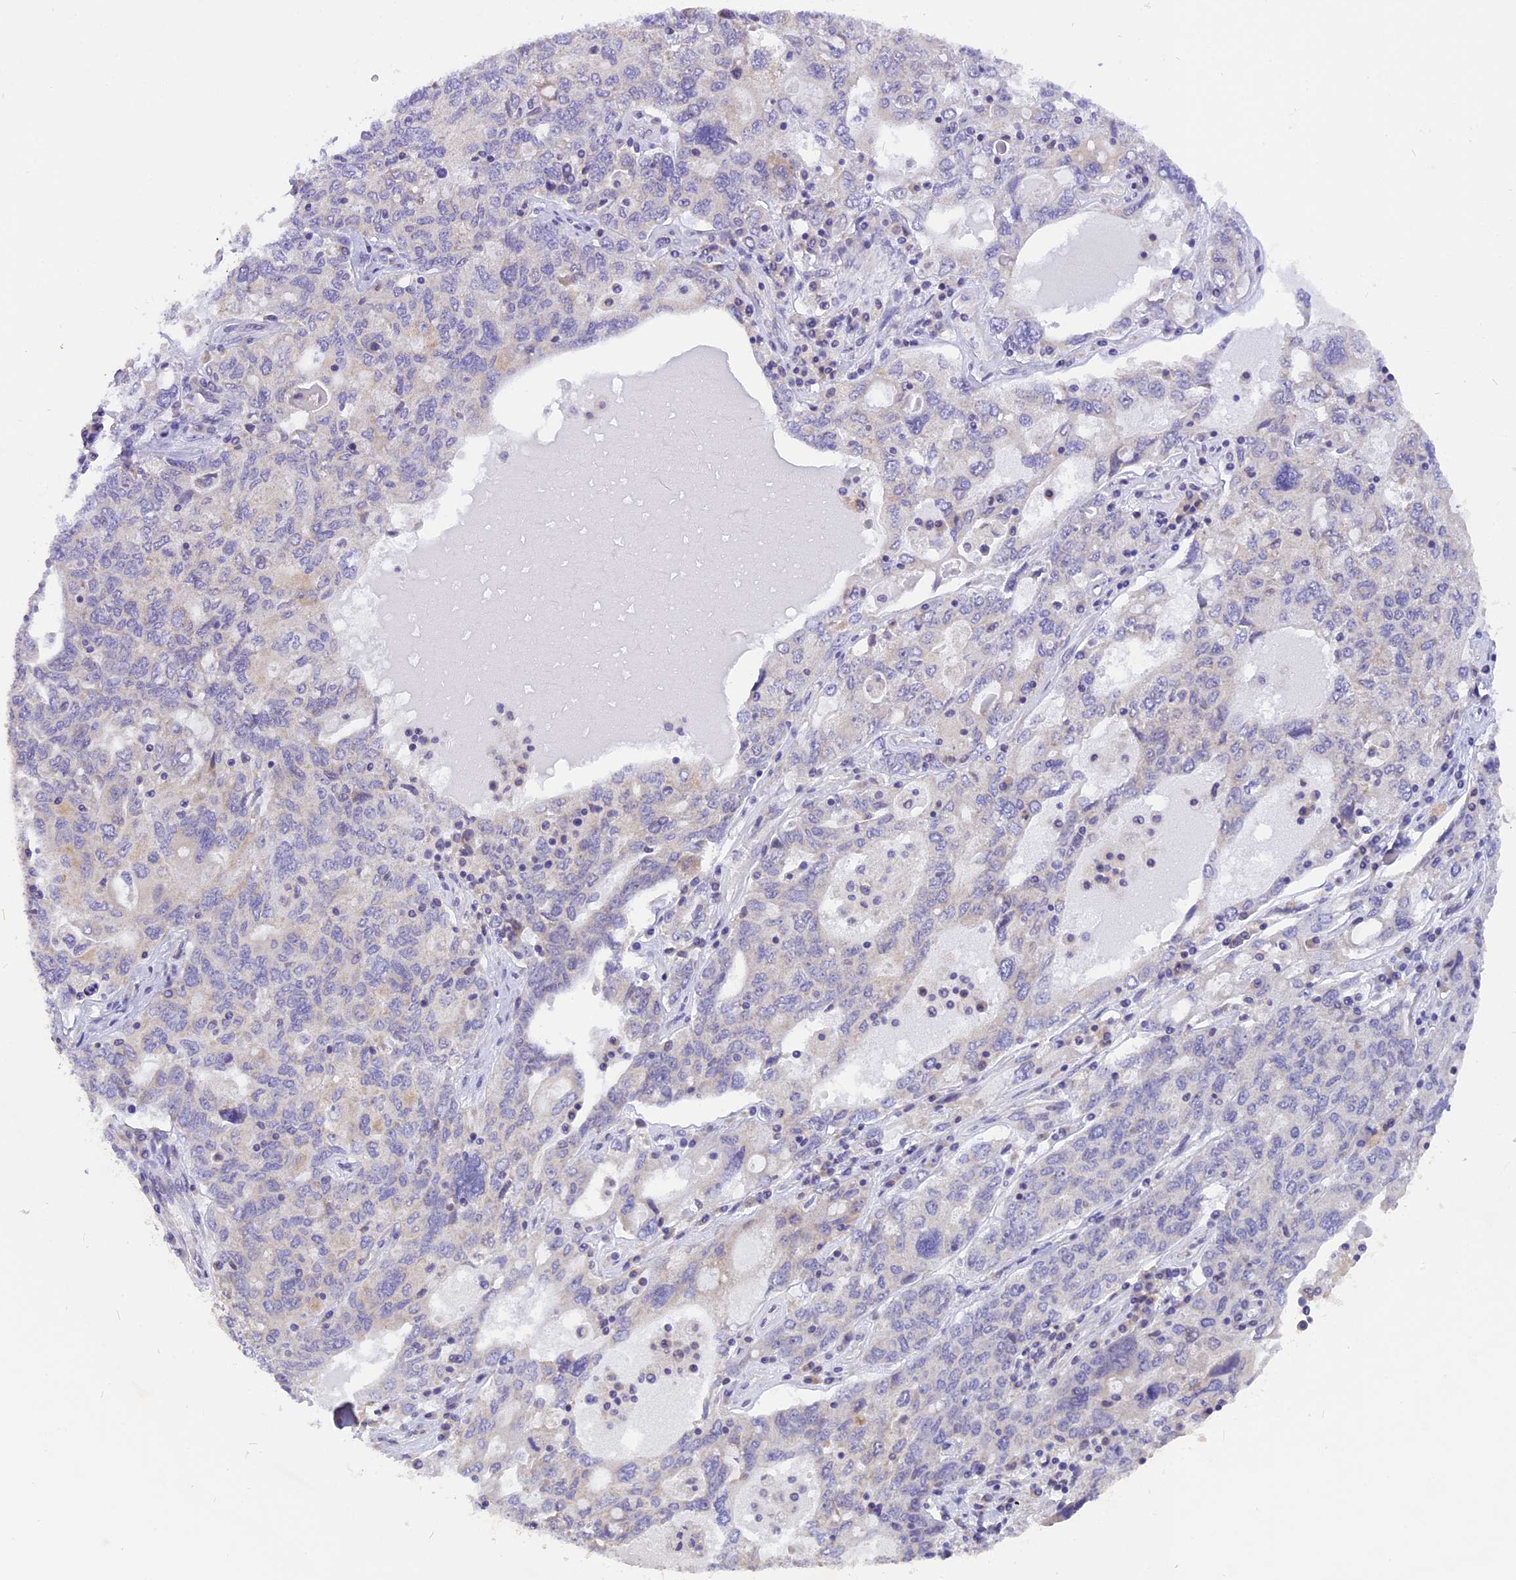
{"staining": {"intensity": "negative", "quantity": "none", "location": "none"}, "tissue": "ovarian cancer", "cell_type": "Tumor cells", "image_type": "cancer", "snomed": [{"axis": "morphology", "description": "Carcinoma, endometroid"}, {"axis": "topography", "description": "Ovary"}], "caption": "Human ovarian cancer (endometroid carcinoma) stained for a protein using IHC displays no expression in tumor cells.", "gene": "TRIM3", "patient": {"sex": "female", "age": 62}}